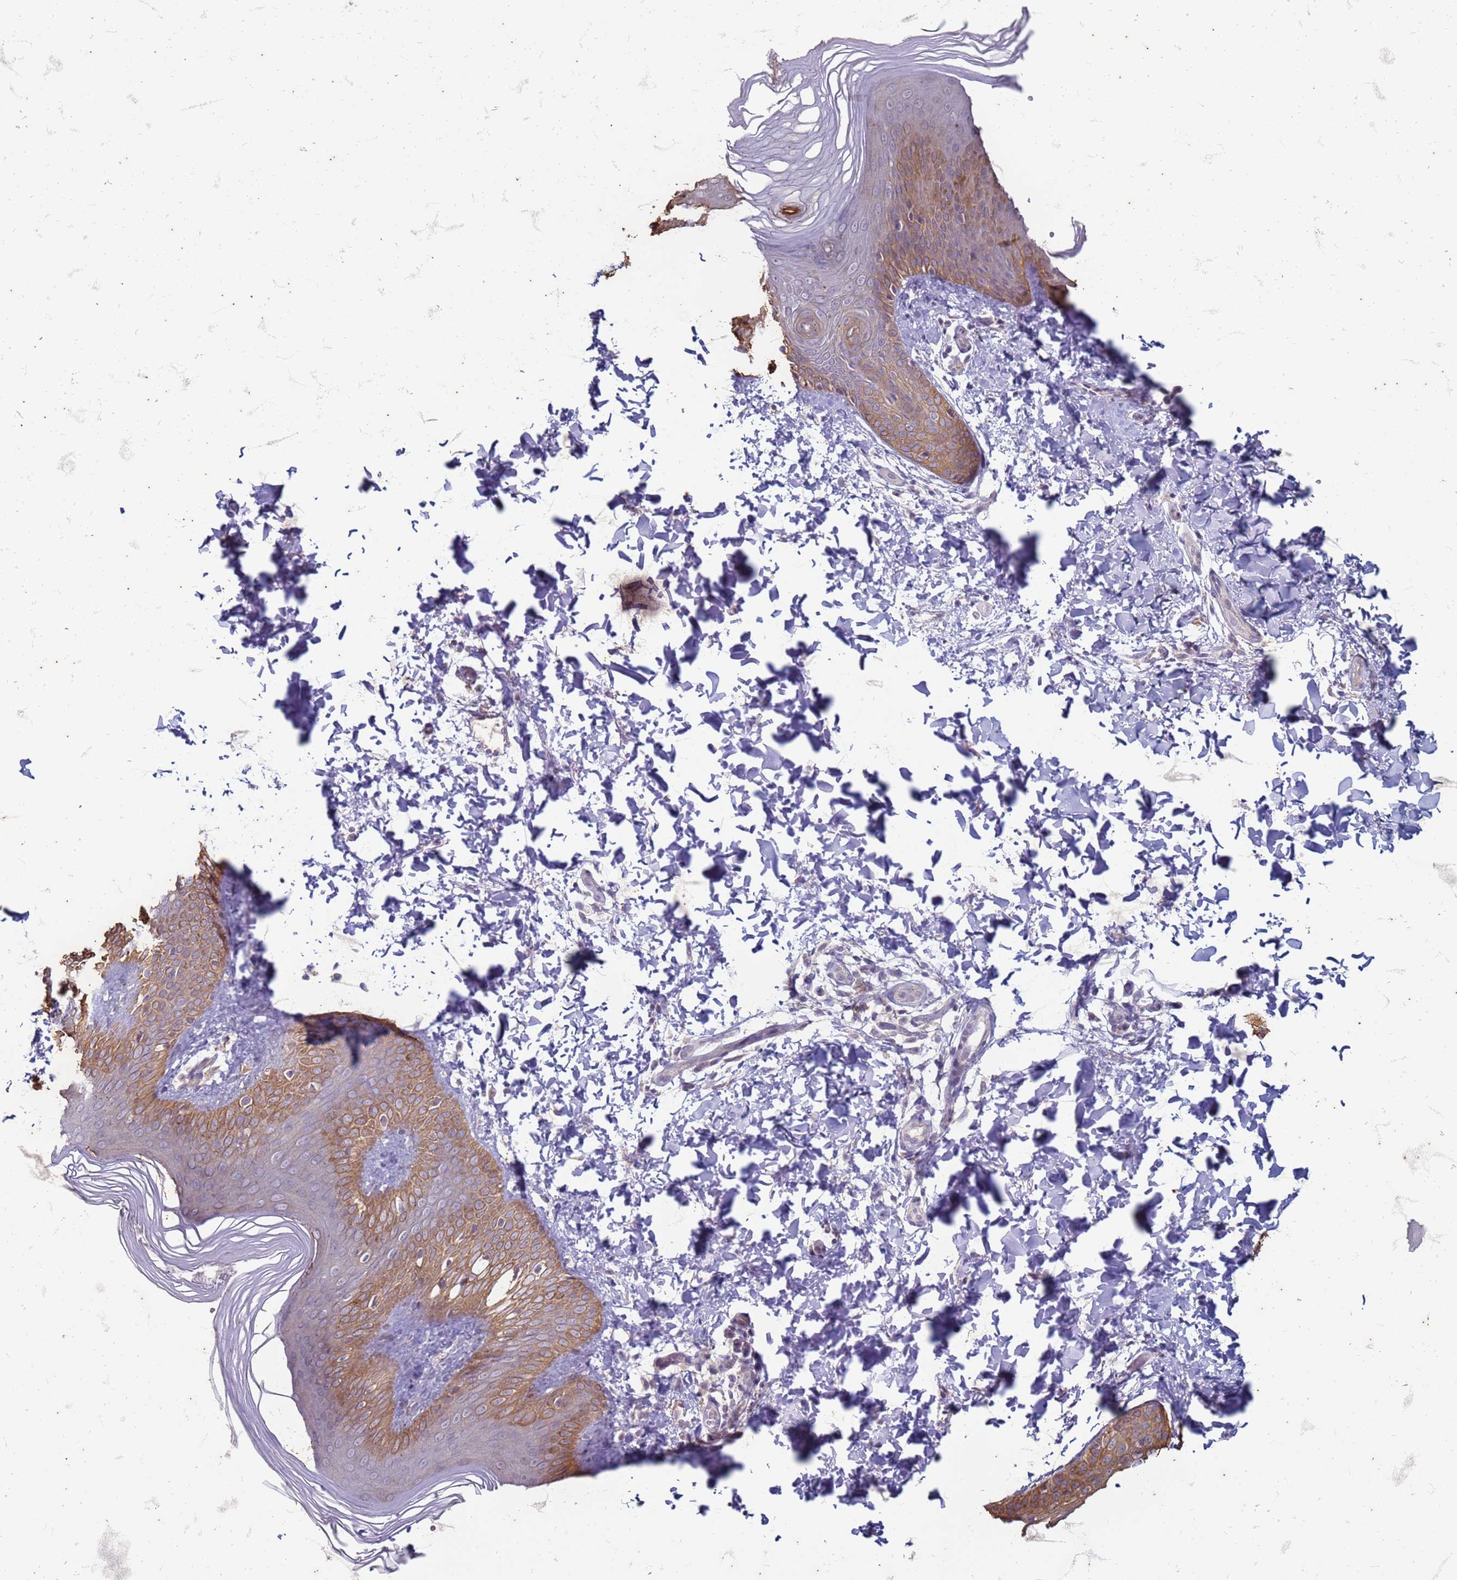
{"staining": {"intensity": "moderate", "quantity": "25%-75%", "location": "cytoplasmic/membranous"}, "tissue": "skin", "cell_type": "Epidermal cells", "image_type": "normal", "snomed": [{"axis": "morphology", "description": "Normal tissue, NOS"}, {"axis": "morphology", "description": "Inflammation, NOS"}, {"axis": "topography", "description": "Soft tissue"}, {"axis": "topography", "description": "Anal"}], "caption": "Approximately 25%-75% of epidermal cells in normal skin demonstrate moderate cytoplasmic/membranous protein expression as visualized by brown immunohistochemical staining.", "gene": "SUCO", "patient": {"sex": "female", "age": 15}}